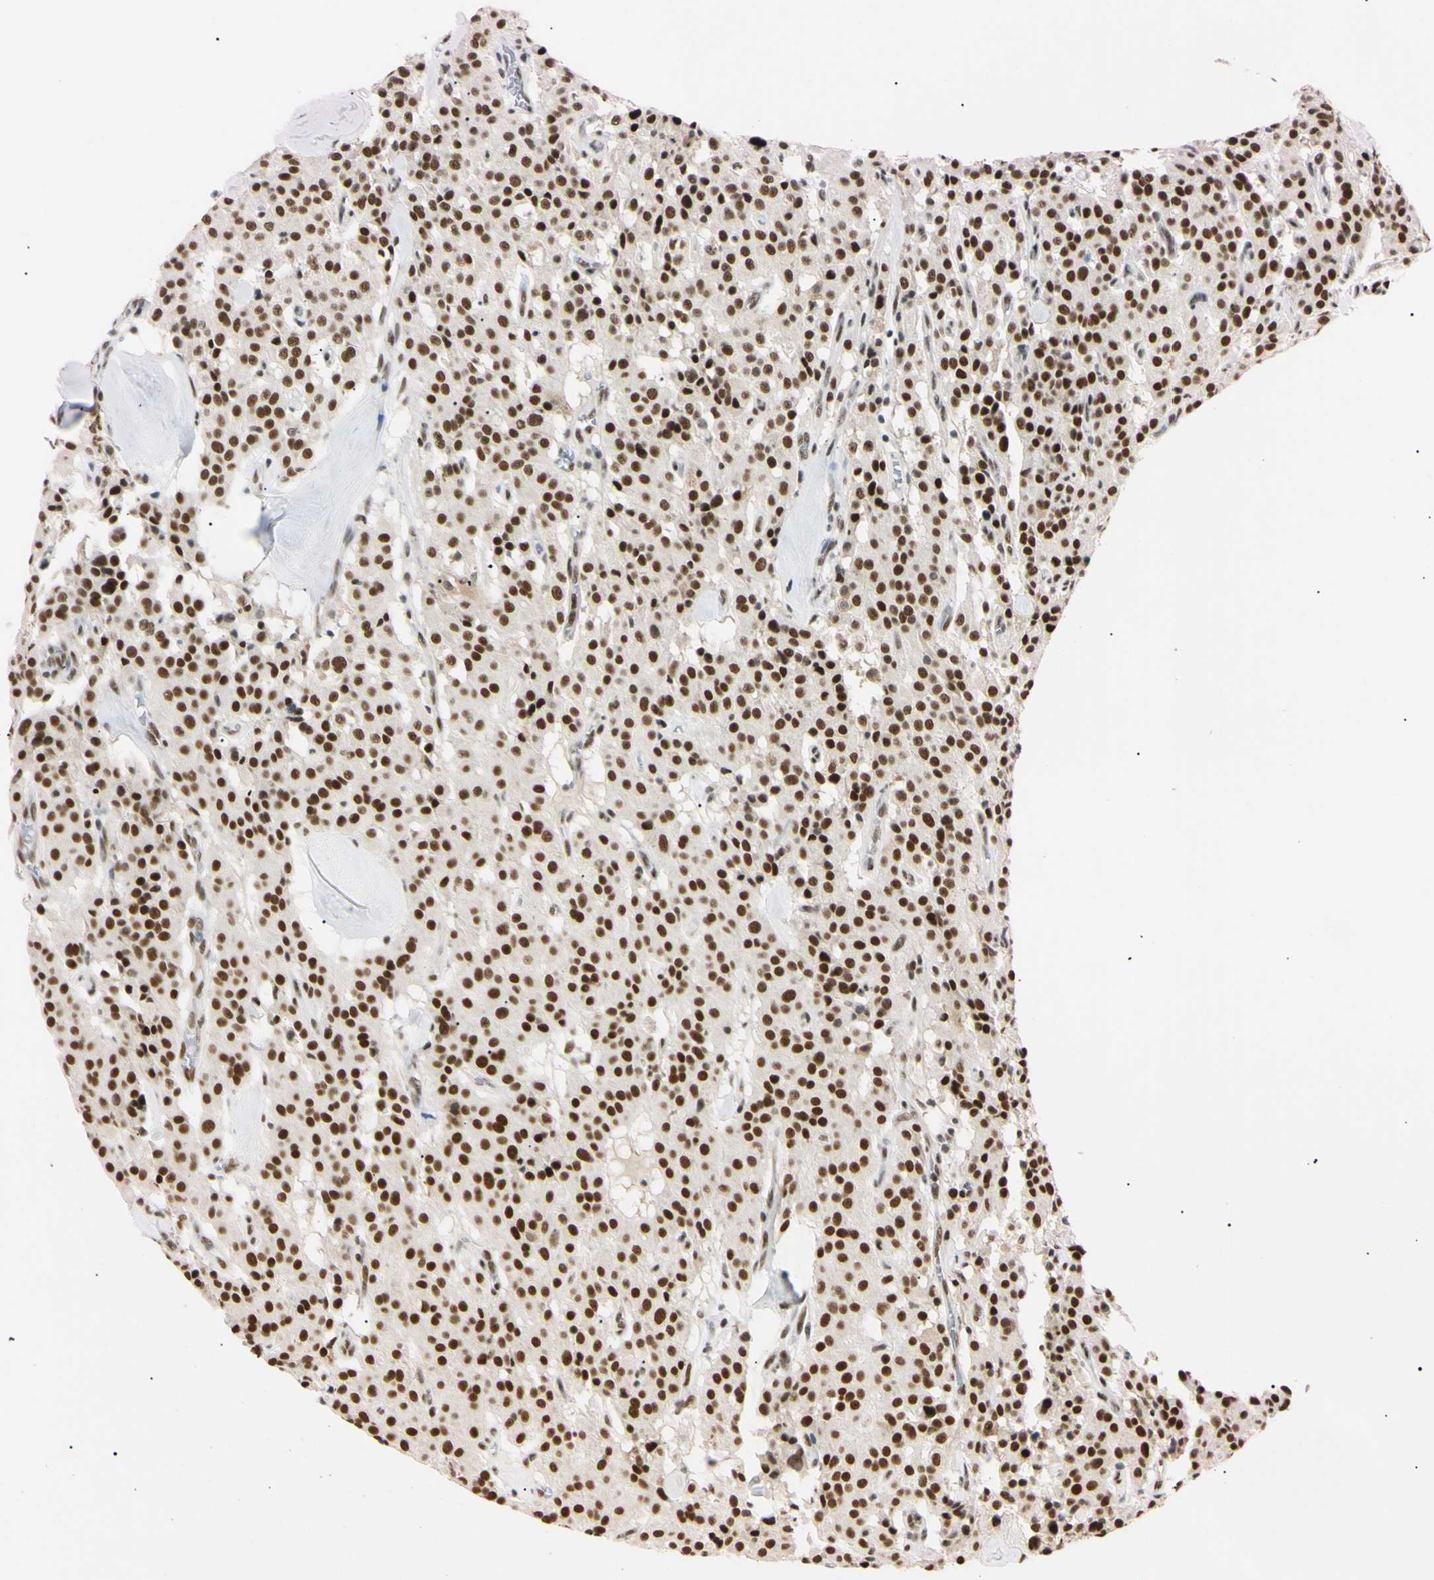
{"staining": {"intensity": "strong", "quantity": ">75%", "location": "nuclear"}, "tissue": "carcinoid", "cell_type": "Tumor cells", "image_type": "cancer", "snomed": [{"axis": "morphology", "description": "Carcinoid, malignant, NOS"}, {"axis": "topography", "description": "Lung"}], "caption": "Carcinoid stained with a brown dye reveals strong nuclear positive expression in approximately >75% of tumor cells.", "gene": "ZNF134", "patient": {"sex": "male", "age": 30}}